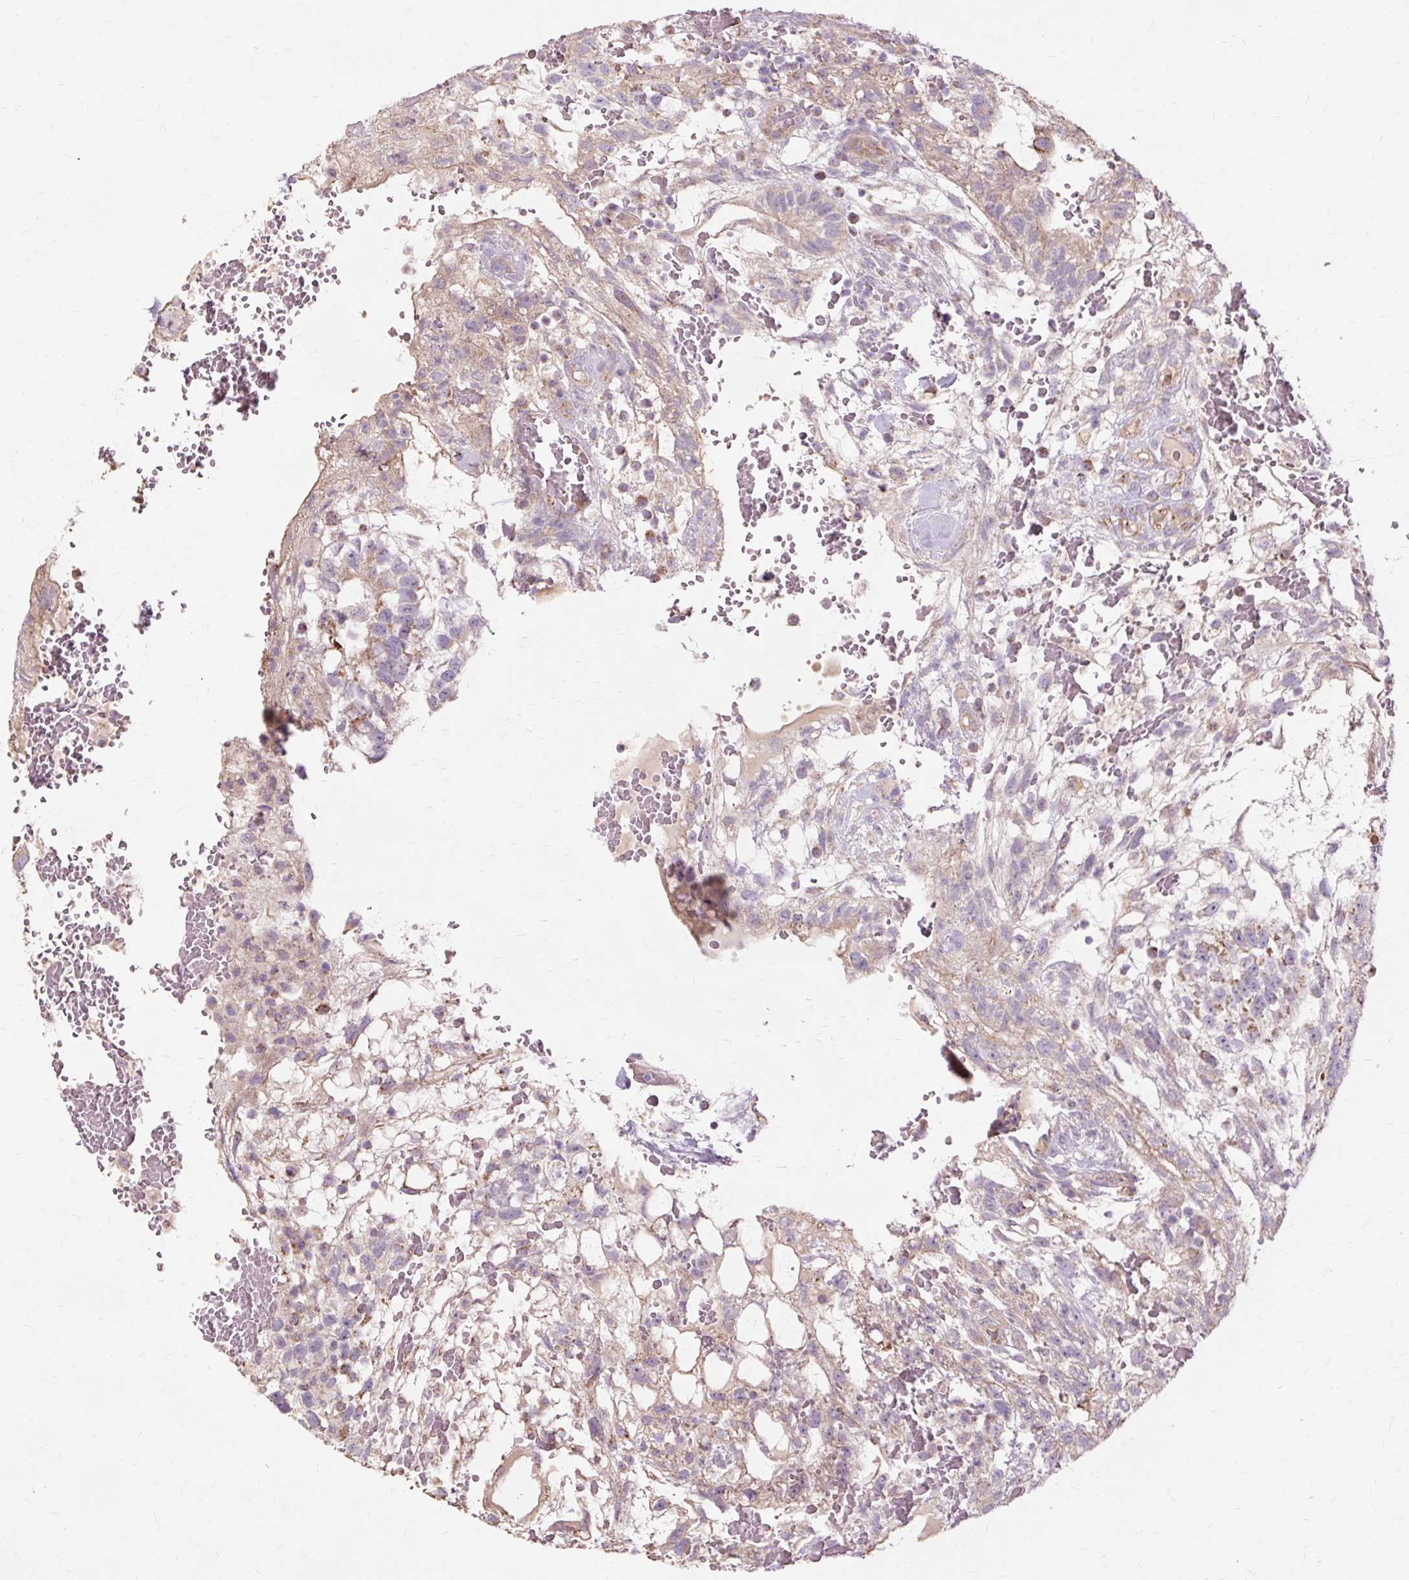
{"staining": {"intensity": "weak", "quantity": "<25%", "location": "cytoplasmic/membranous"}, "tissue": "testis cancer", "cell_type": "Tumor cells", "image_type": "cancer", "snomed": [{"axis": "morphology", "description": "Normal tissue, NOS"}, {"axis": "morphology", "description": "Carcinoma, Embryonal, NOS"}, {"axis": "topography", "description": "Testis"}], "caption": "Tumor cells show no significant protein positivity in testis cancer (embryonal carcinoma).", "gene": "PDZD2", "patient": {"sex": "male", "age": 32}}